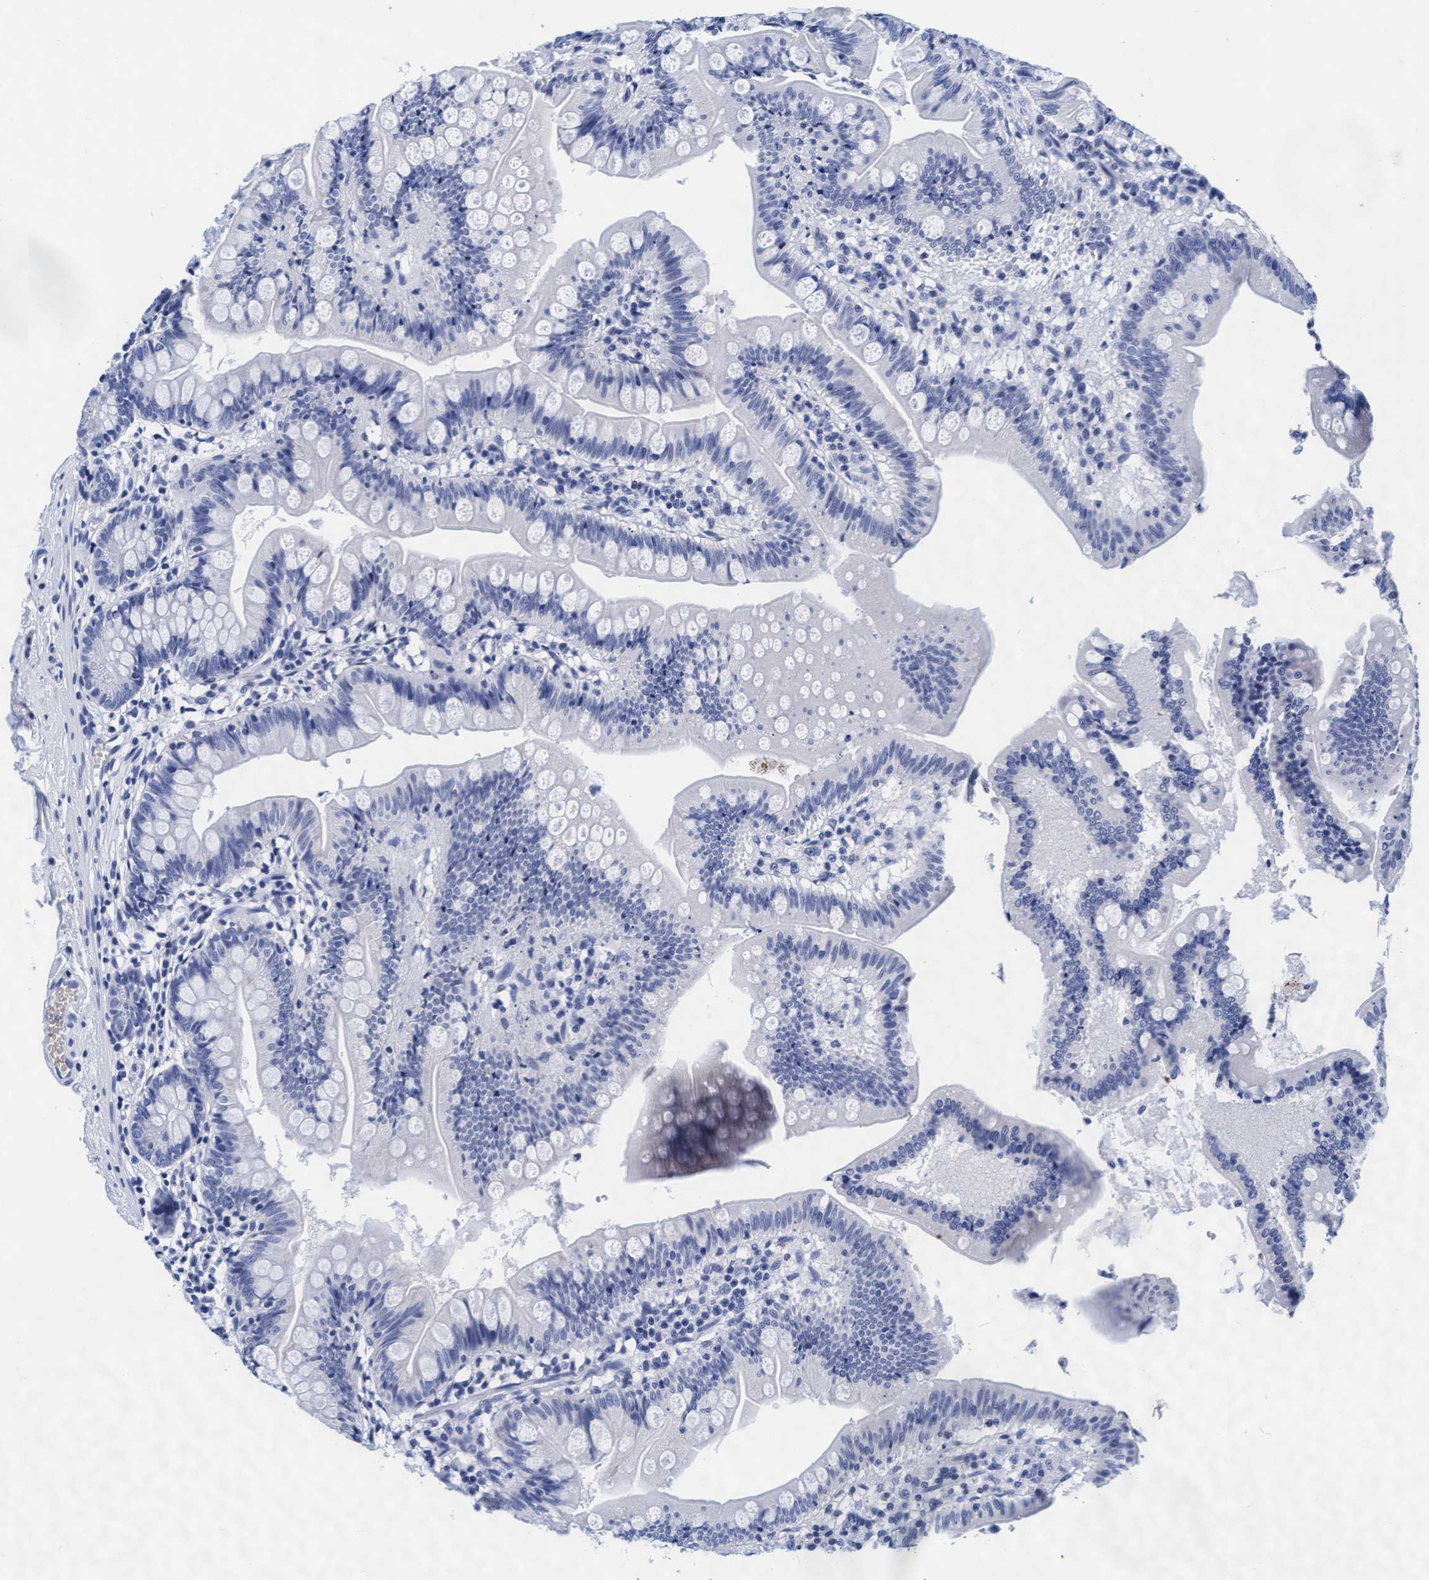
{"staining": {"intensity": "negative", "quantity": "none", "location": "none"}, "tissue": "small intestine", "cell_type": "Glandular cells", "image_type": "normal", "snomed": [{"axis": "morphology", "description": "Normal tissue, NOS"}, {"axis": "topography", "description": "Small intestine"}], "caption": "DAB (3,3'-diaminobenzidine) immunohistochemical staining of unremarkable human small intestine exhibits no significant staining in glandular cells.", "gene": "ARSG", "patient": {"sex": "male", "age": 7}}